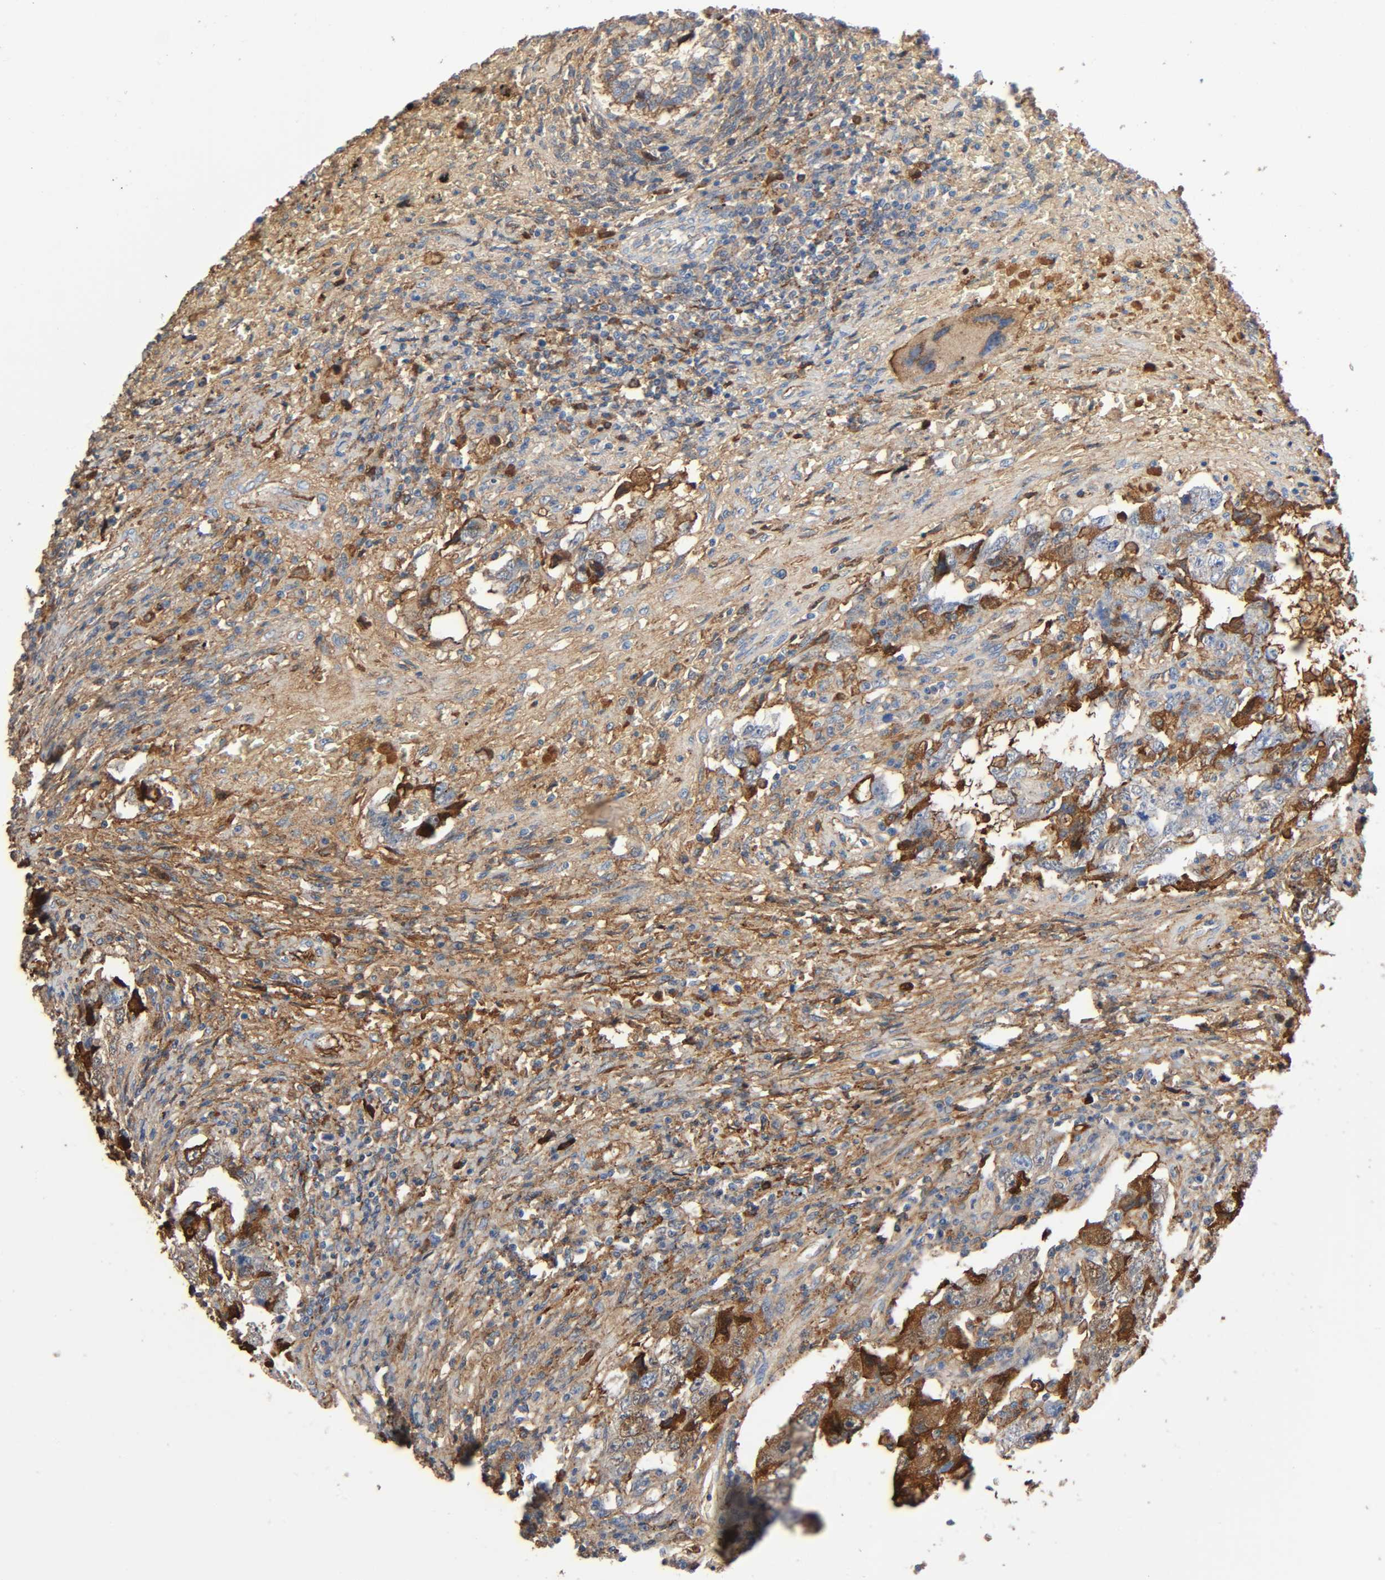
{"staining": {"intensity": "moderate", "quantity": "25%-75%", "location": "cytoplasmic/membranous"}, "tissue": "testis cancer", "cell_type": "Tumor cells", "image_type": "cancer", "snomed": [{"axis": "morphology", "description": "Carcinoma, Embryonal, NOS"}, {"axis": "topography", "description": "Testis"}], "caption": "Brown immunohistochemical staining in testis cancer (embryonal carcinoma) demonstrates moderate cytoplasmic/membranous staining in approximately 25%-75% of tumor cells.", "gene": "C3", "patient": {"sex": "male", "age": 26}}